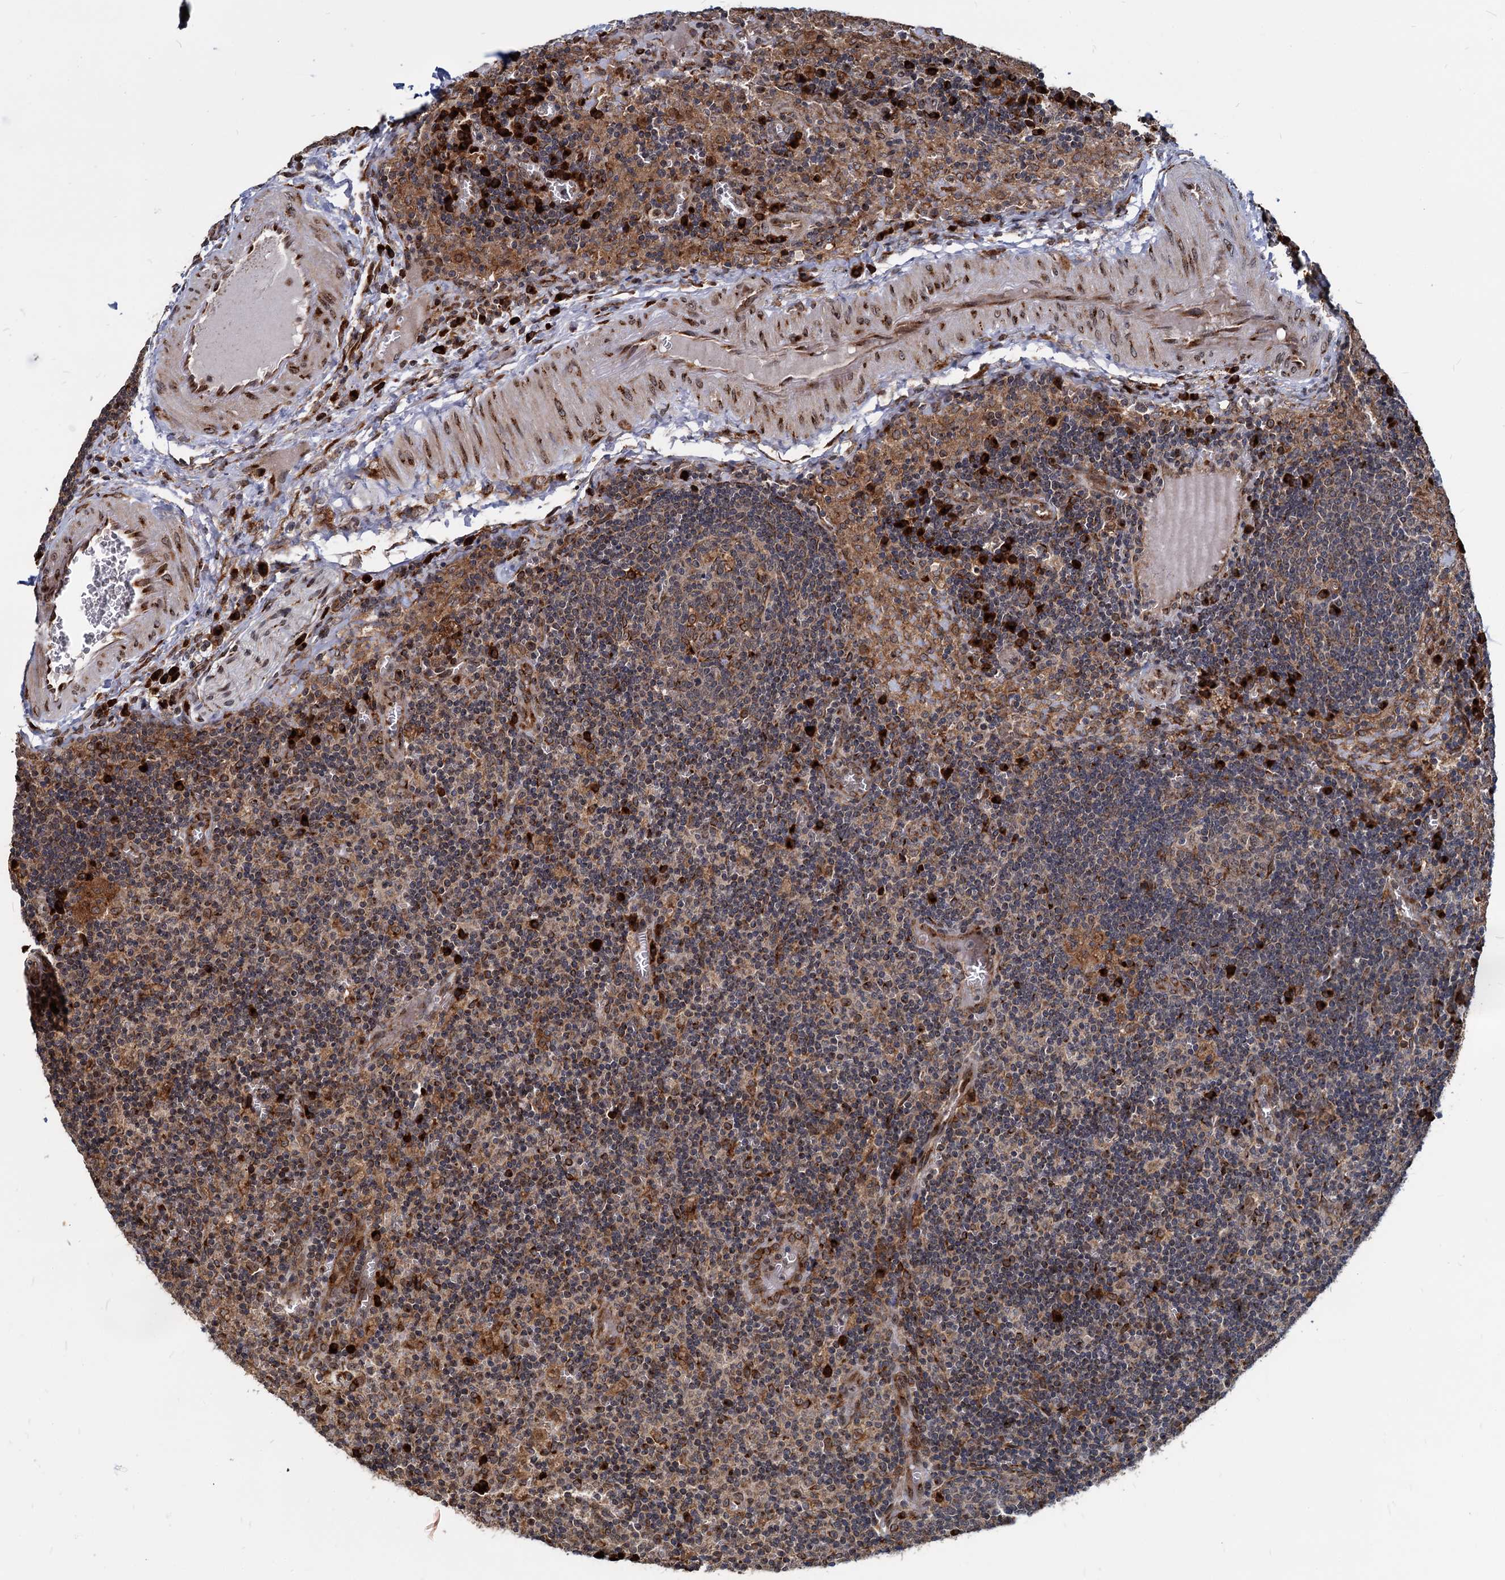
{"staining": {"intensity": "strong", "quantity": "<25%", "location": "cytoplasmic/membranous"}, "tissue": "lymph node", "cell_type": "Germinal center cells", "image_type": "normal", "snomed": [{"axis": "morphology", "description": "Normal tissue, NOS"}, {"axis": "topography", "description": "Lymph node"}], "caption": "DAB immunohistochemical staining of unremarkable lymph node demonstrates strong cytoplasmic/membranous protein positivity in about <25% of germinal center cells.", "gene": "SAAL1", "patient": {"sex": "male", "age": 58}}